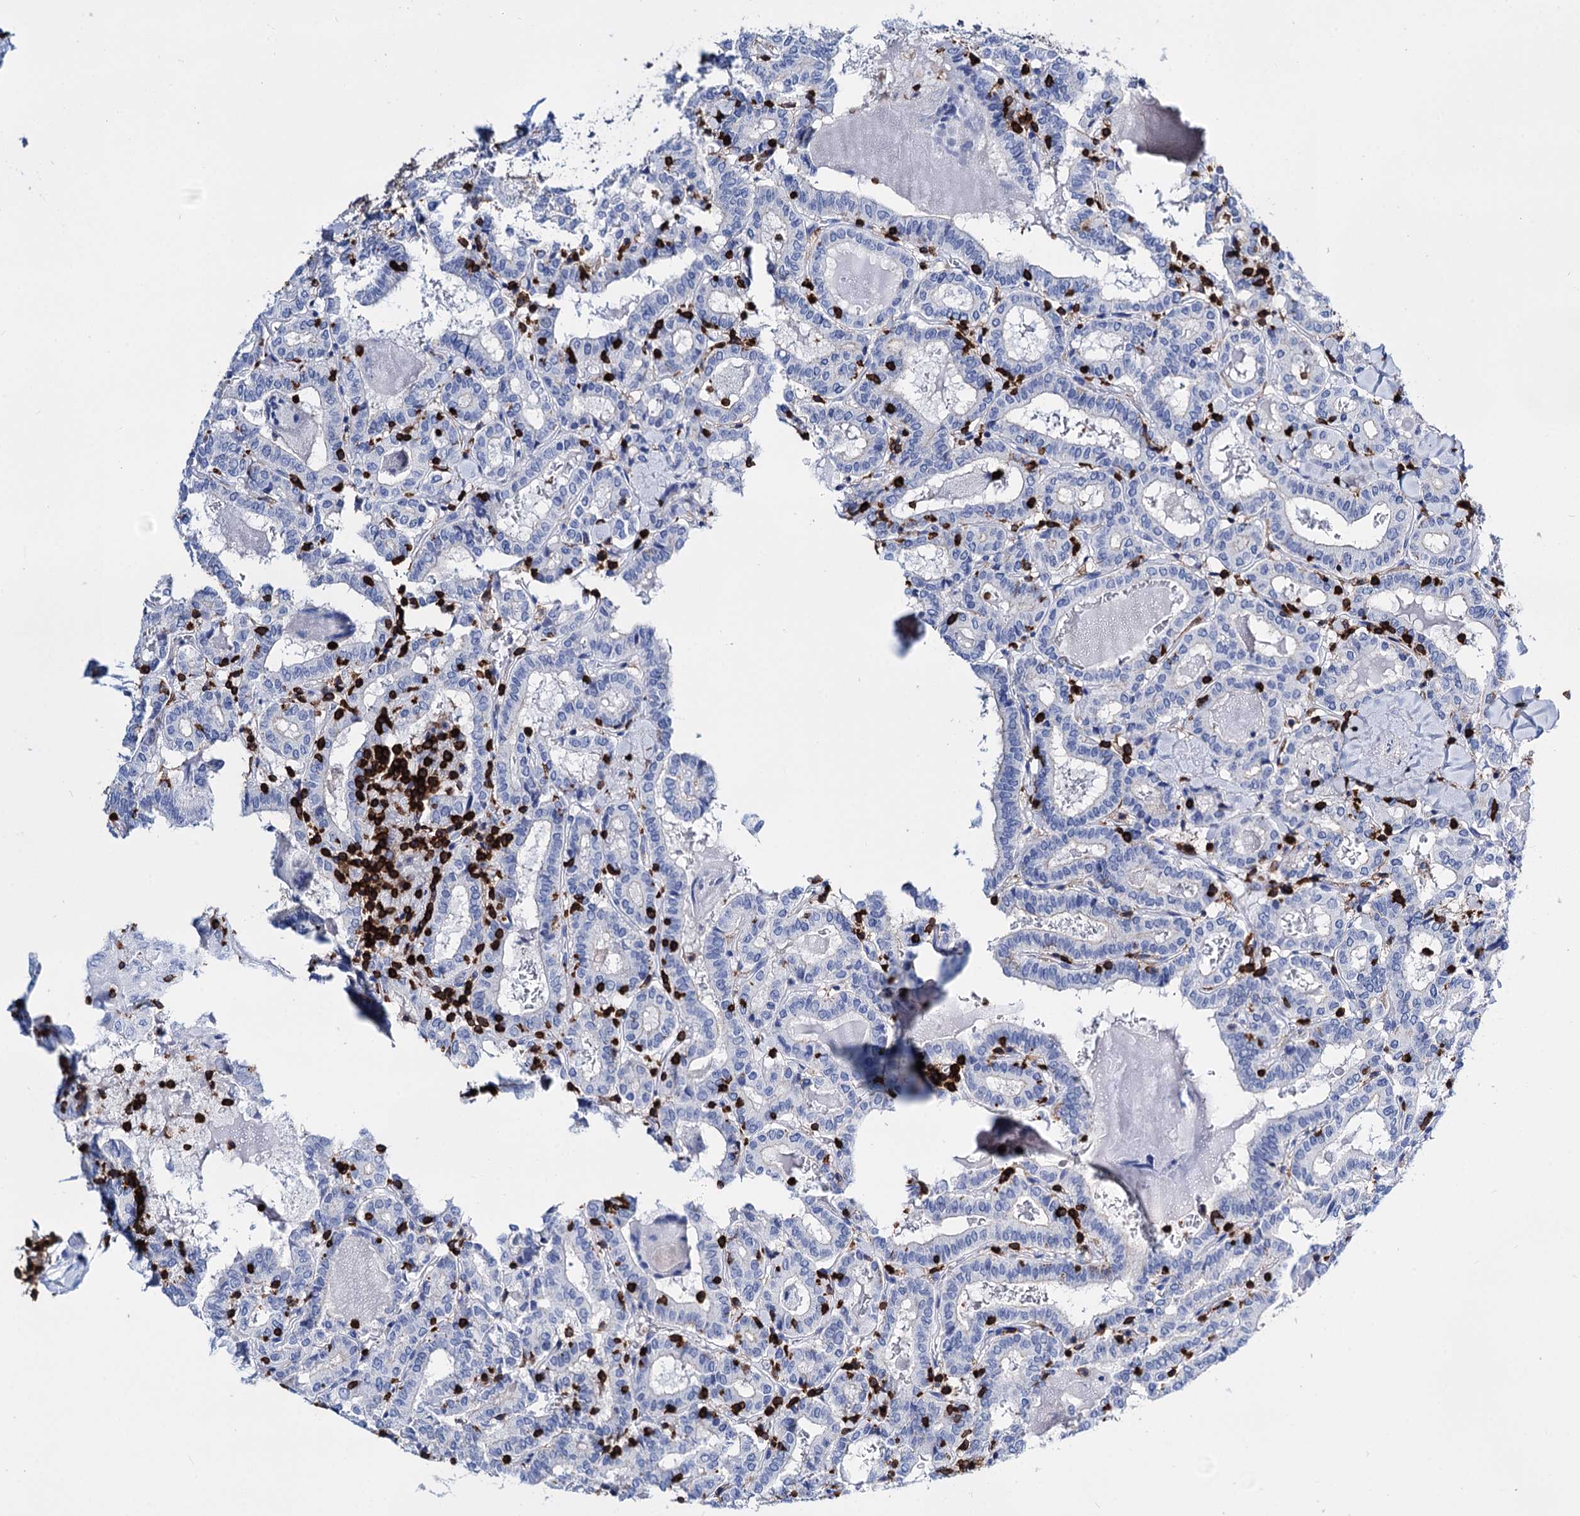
{"staining": {"intensity": "negative", "quantity": "none", "location": "none"}, "tissue": "thyroid cancer", "cell_type": "Tumor cells", "image_type": "cancer", "snomed": [{"axis": "morphology", "description": "Papillary adenocarcinoma, NOS"}, {"axis": "topography", "description": "Thyroid gland"}], "caption": "Protein analysis of thyroid papillary adenocarcinoma exhibits no significant positivity in tumor cells.", "gene": "DEF6", "patient": {"sex": "female", "age": 72}}